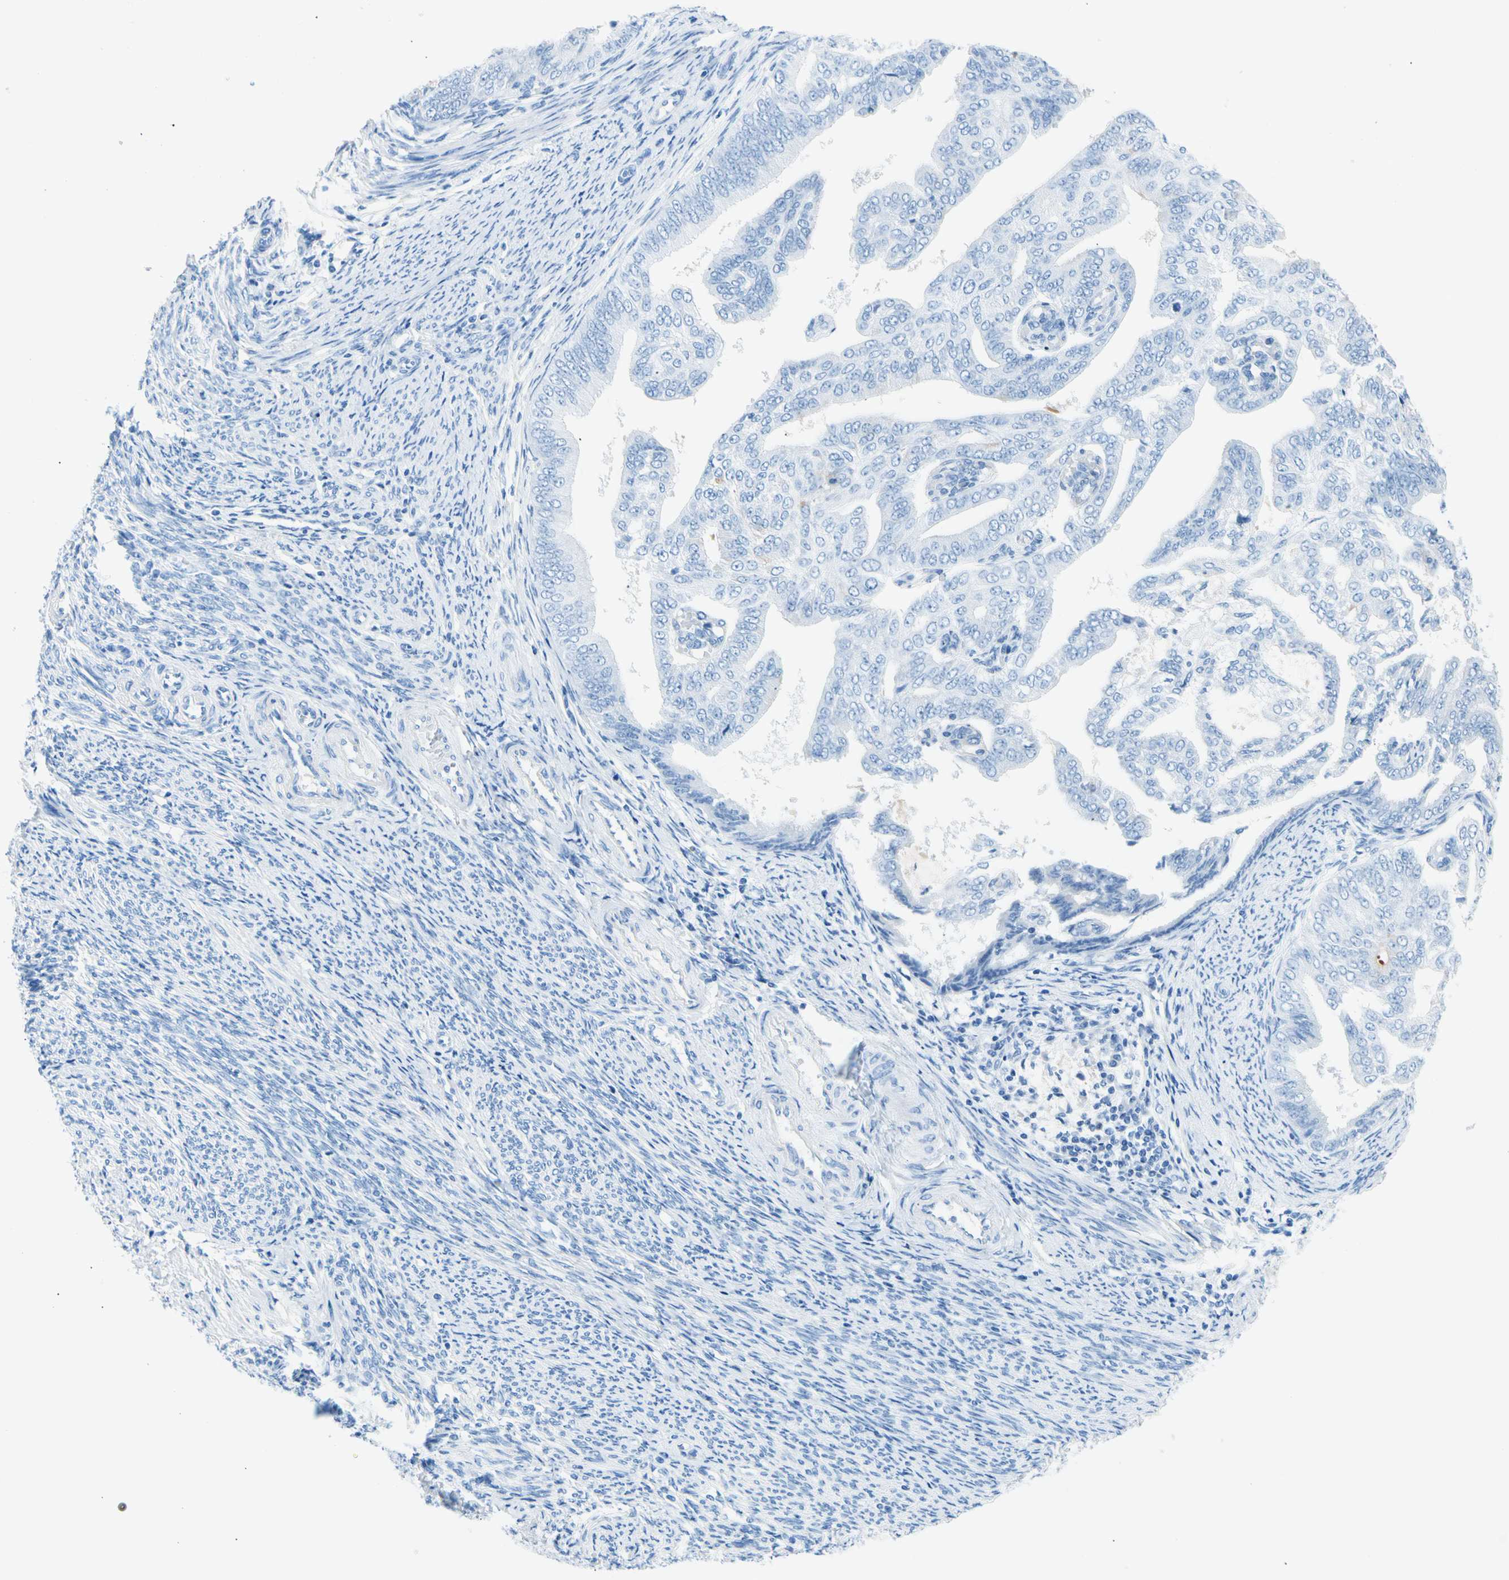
{"staining": {"intensity": "negative", "quantity": "none", "location": "none"}, "tissue": "endometrial cancer", "cell_type": "Tumor cells", "image_type": "cancer", "snomed": [{"axis": "morphology", "description": "Adenocarcinoma, NOS"}, {"axis": "topography", "description": "Endometrium"}], "caption": "This is an immunohistochemistry micrograph of endometrial cancer. There is no expression in tumor cells.", "gene": "CEL", "patient": {"sex": "female", "age": 58}}